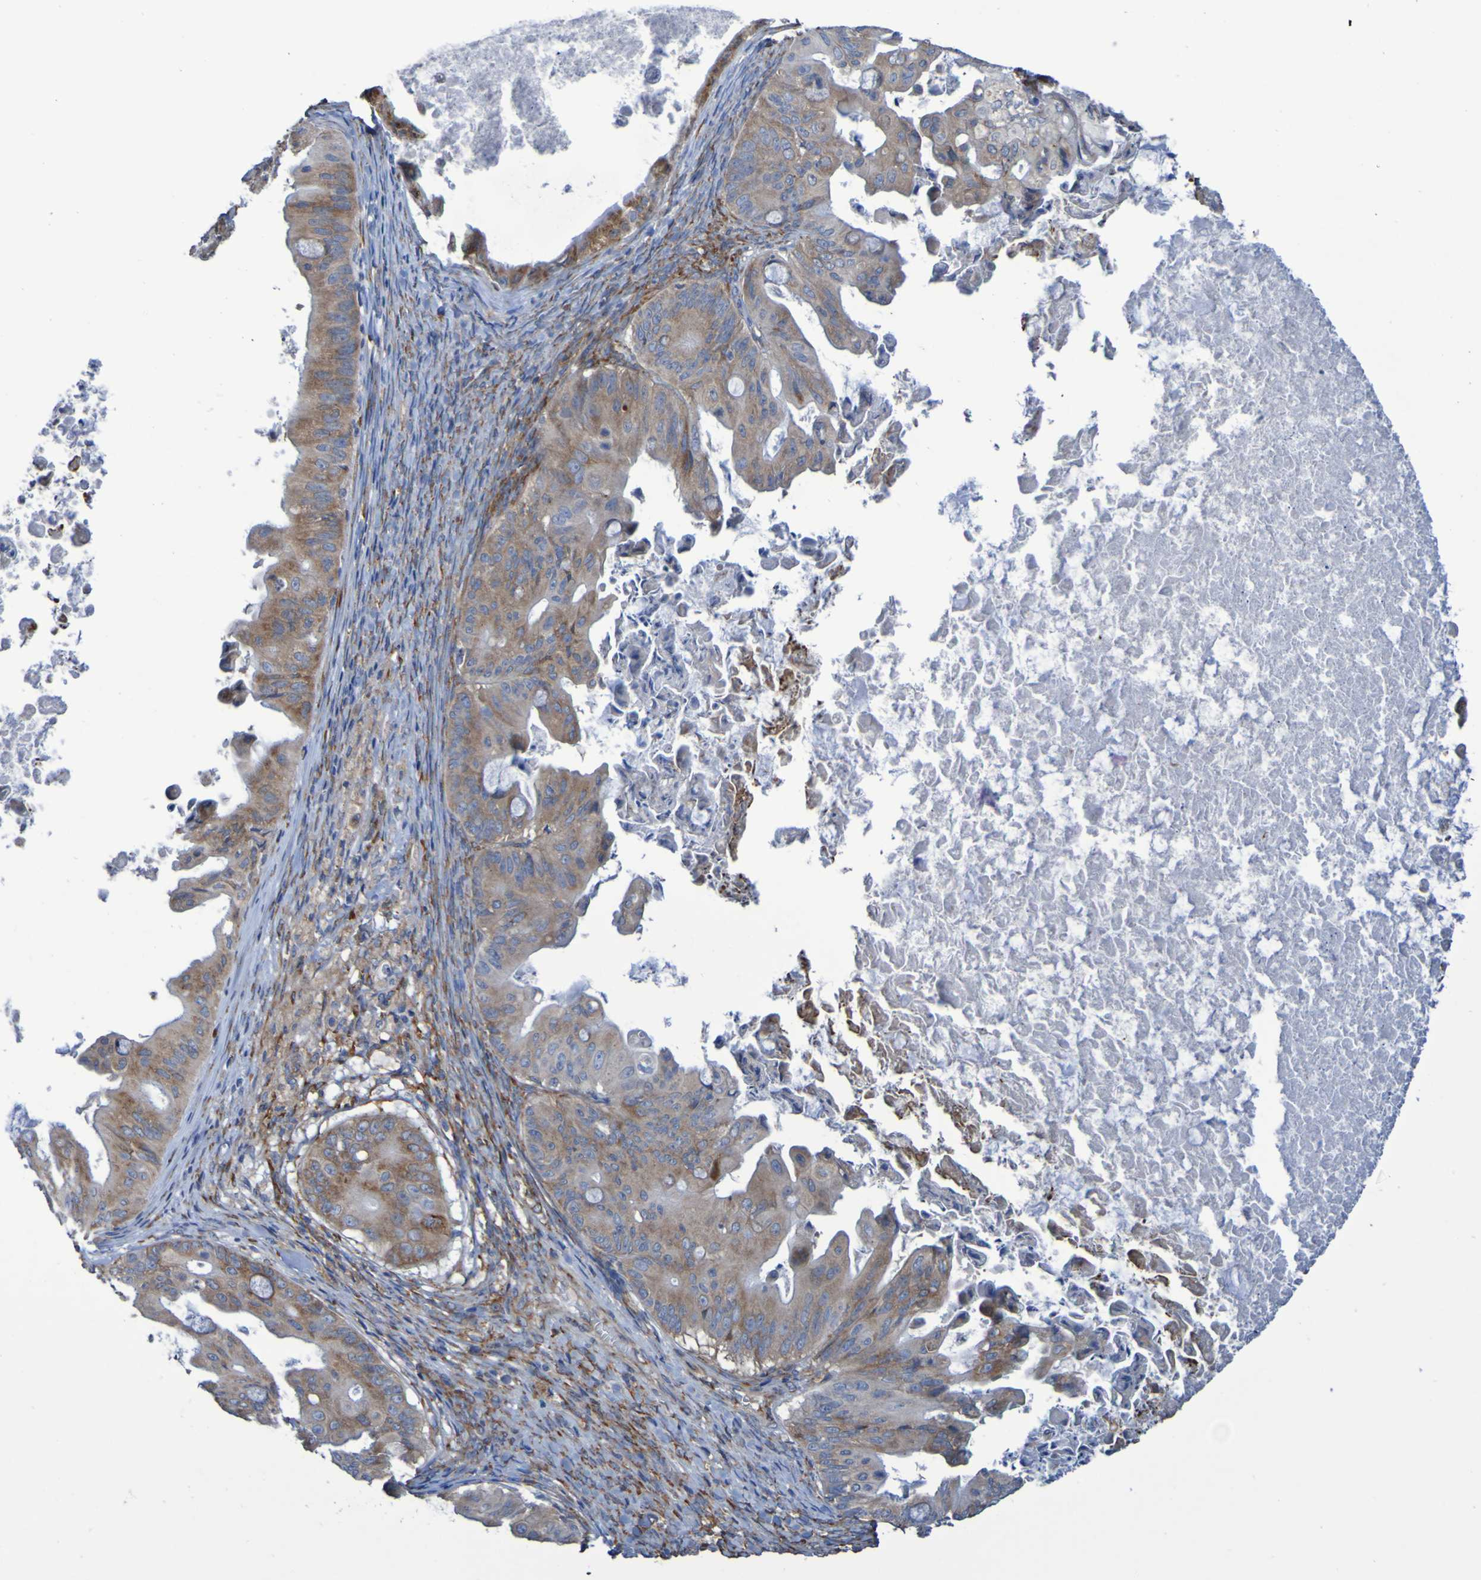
{"staining": {"intensity": "weak", "quantity": ">75%", "location": "cytoplasmic/membranous"}, "tissue": "ovarian cancer", "cell_type": "Tumor cells", "image_type": "cancer", "snomed": [{"axis": "morphology", "description": "Cystadenocarcinoma, mucinous, NOS"}, {"axis": "topography", "description": "Ovary"}], "caption": "There is low levels of weak cytoplasmic/membranous expression in tumor cells of ovarian cancer (mucinous cystadenocarcinoma), as demonstrated by immunohistochemical staining (brown color).", "gene": "FKBP3", "patient": {"sex": "female", "age": 37}}